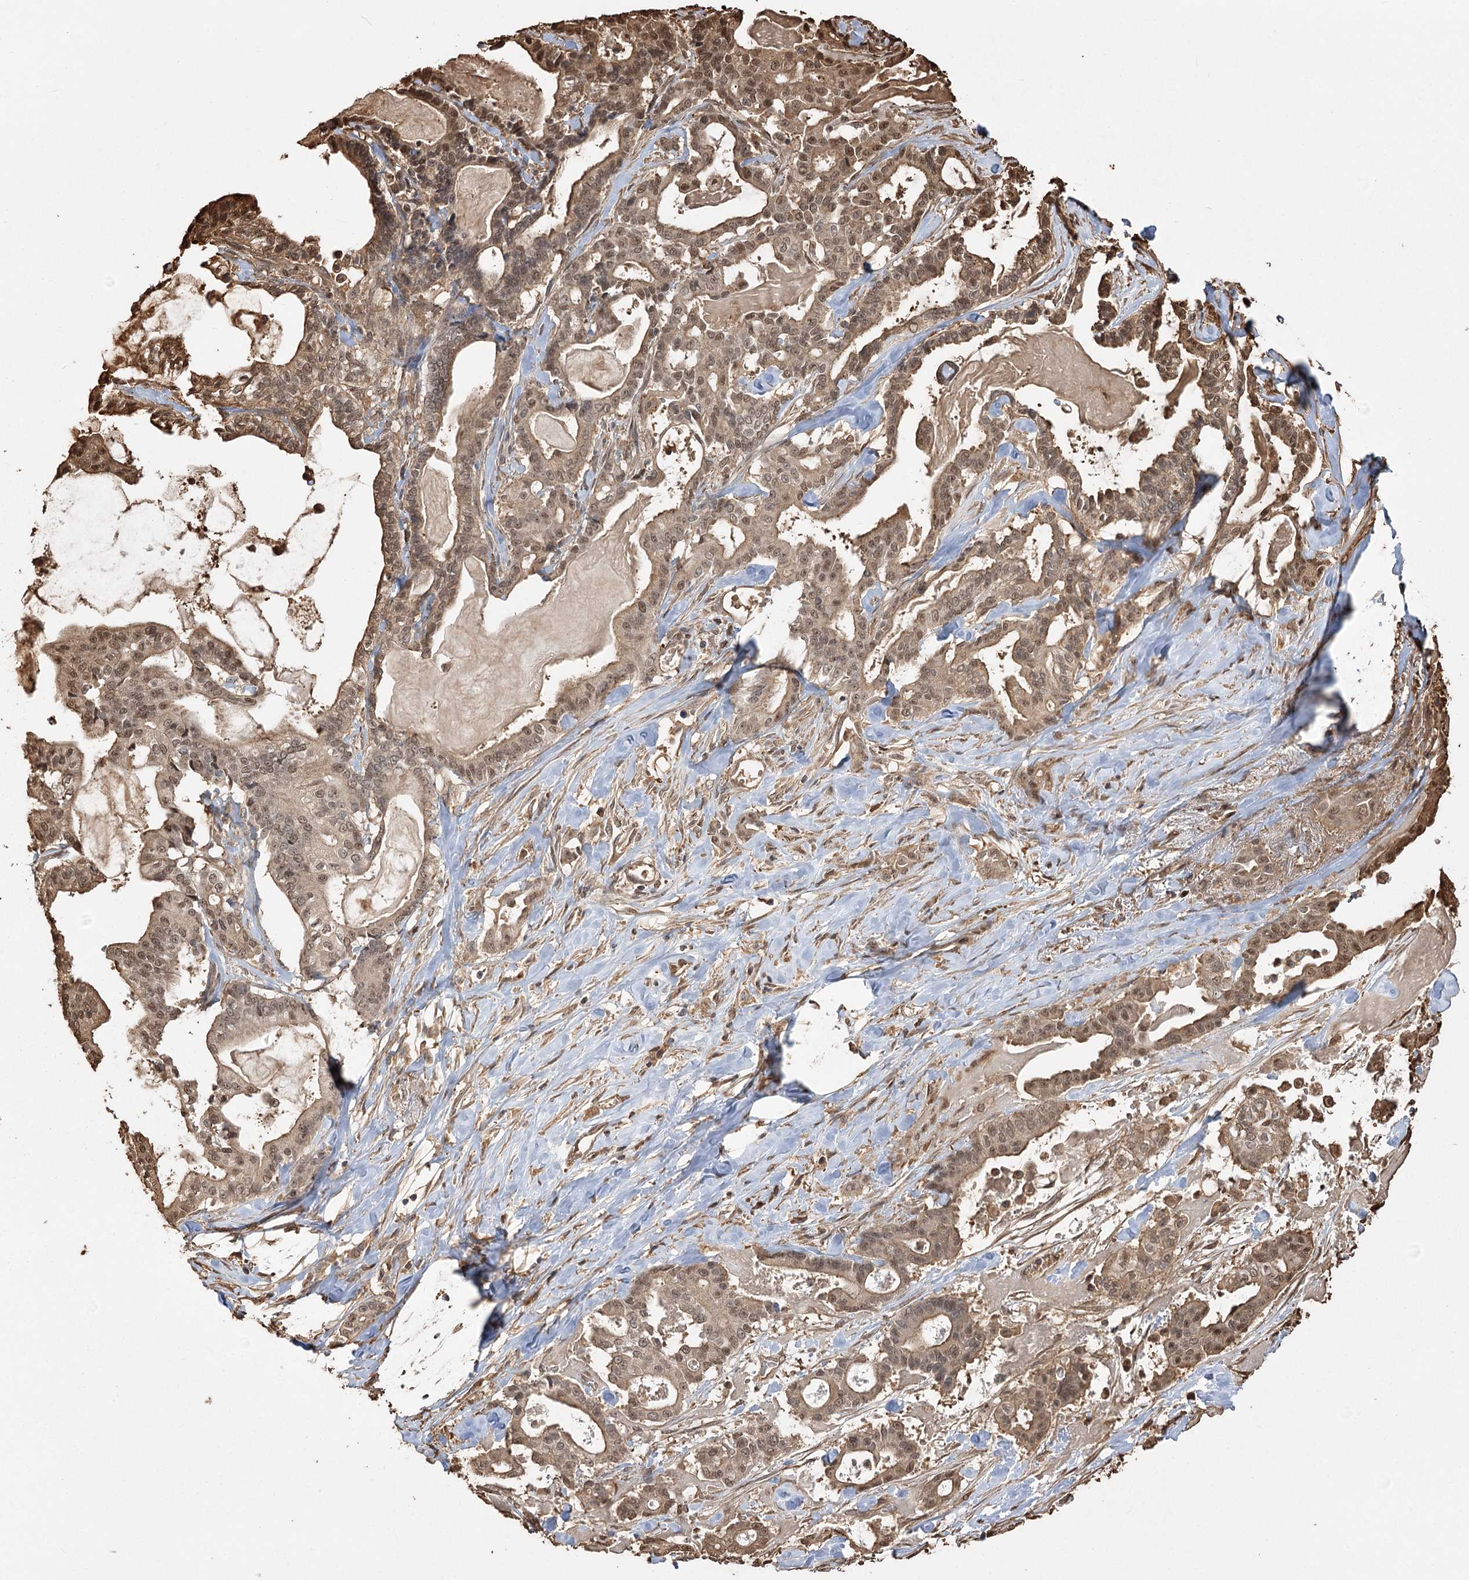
{"staining": {"intensity": "moderate", "quantity": ">75%", "location": "cytoplasmic/membranous,nuclear"}, "tissue": "pancreatic cancer", "cell_type": "Tumor cells", "image_type": "cancer", "snomed": [{"axis": "morphology", "description": "Adenocarcinoma, NOS"}, {"axis": "topography", "description": "Pancreas"}], "caption": "High-magnification brightfield microscopy of adenocarcinoma (pancreatic) stained with DAB (brown) and counterstained with hematoxylin (blue). tumor cells exhibit moderate cytoplasmic/membranous and nuclear staining is identified in approximately>75% of cells.", "gene": "PLCH1", "patient": {"sex": "male", "age": 63}}